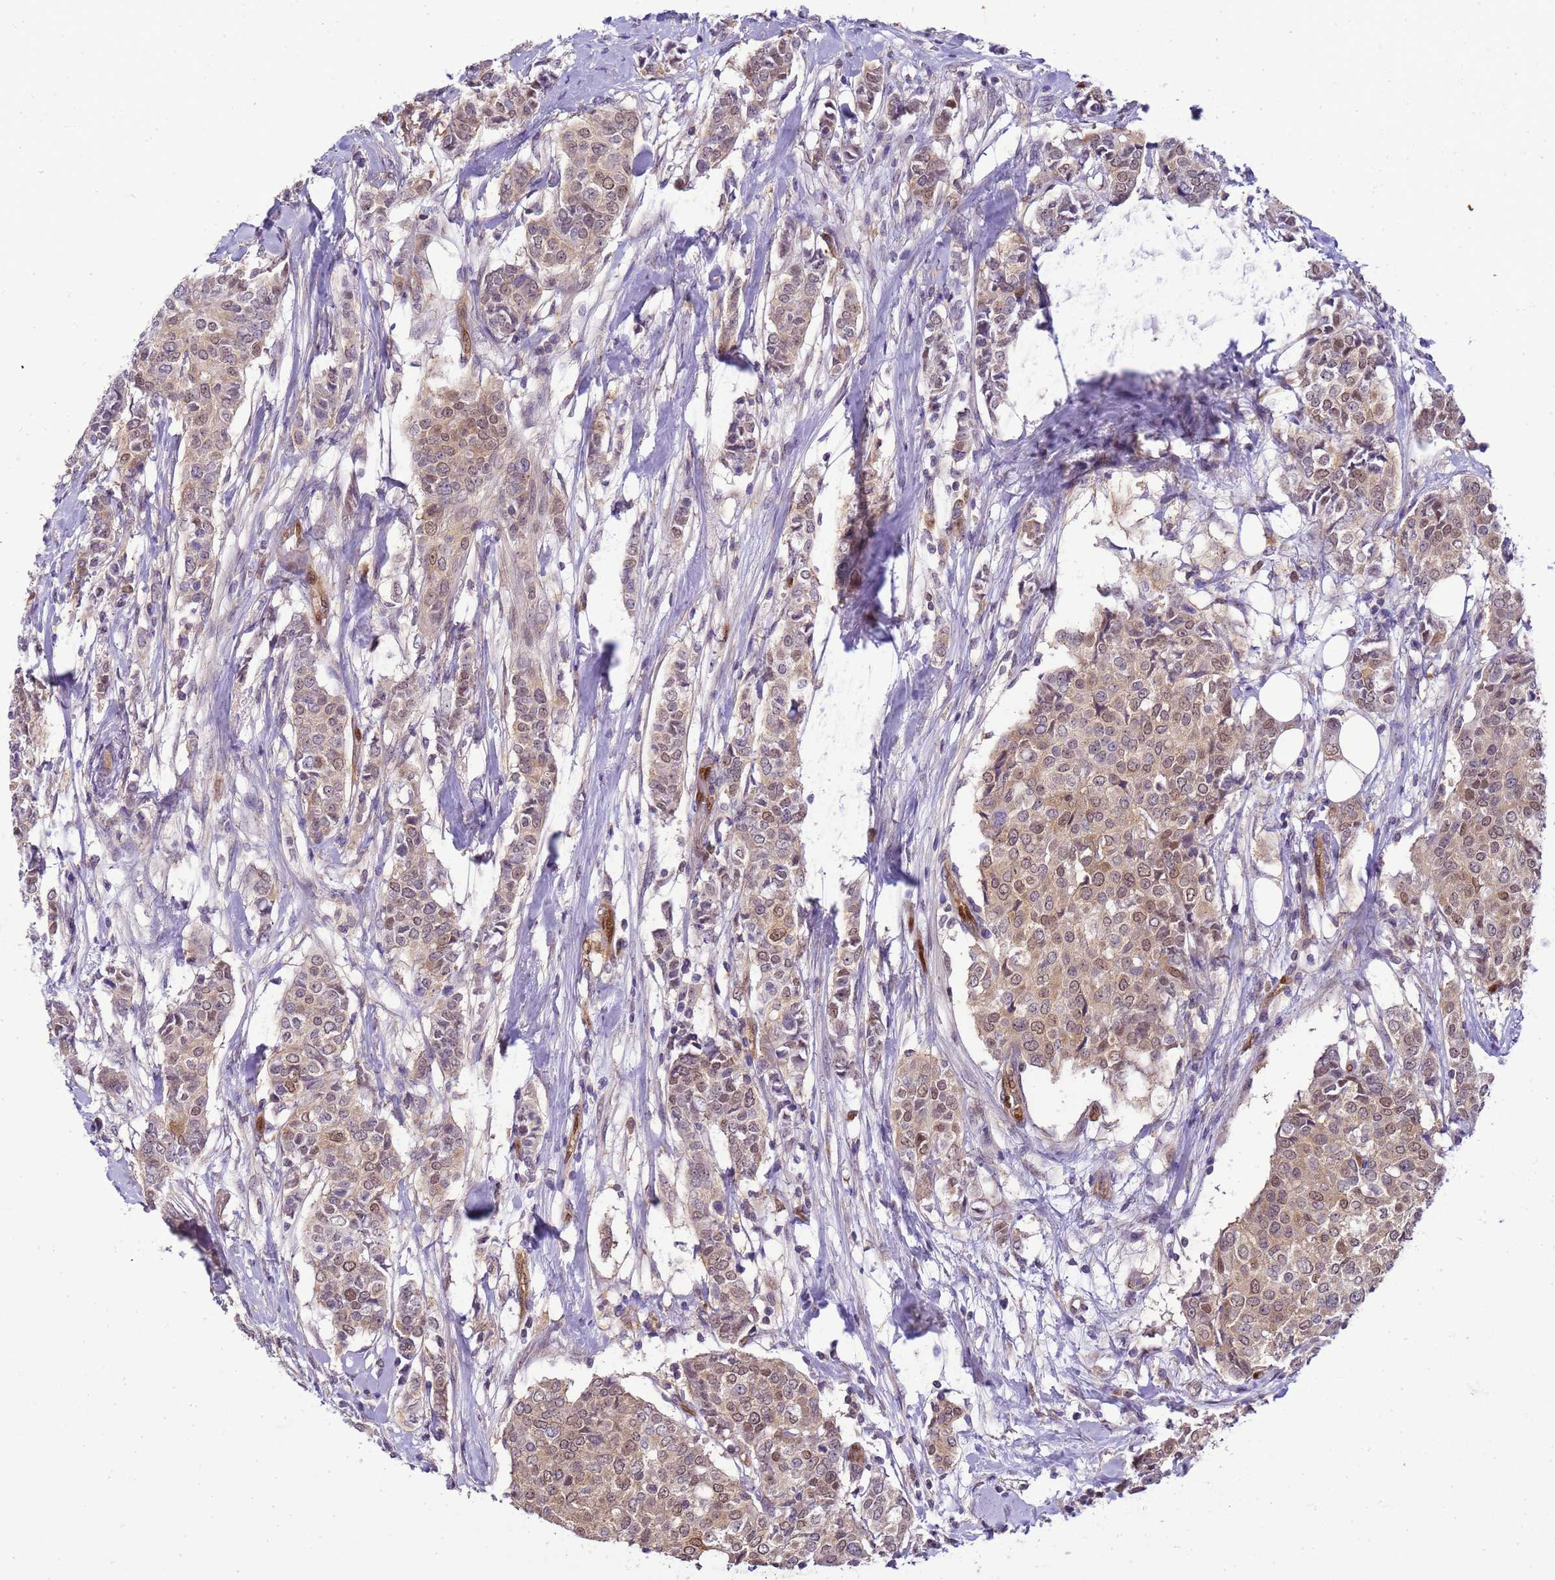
{"staining": {"intensity": "moderate", "quantity": ">75%", "location": "cytoplasmic/membranous,nuclear"}, "tissue": "breast cancer", "cell_type": "Tumor cells", "image_type": "cancer", "snomed": [{"axis": "morphology", "description": "Lobular carcinoma"}, {"axis": "topography", "description": "Breast"}], "caption": "Tumor cells exhibit medium levels of moderate cytoplasmic/membranous and nuclear positivity in about >75% of cells in human lobular carcinoma (breast). The protein of interest is stained brown, and the nuclei are stained in blue (DAB (3,3'-diaminobenzidine) IHC with brightfield microscopy, high magnification).", "gene": "DDI2", "patient": {"sex": "female", "age": 51}}